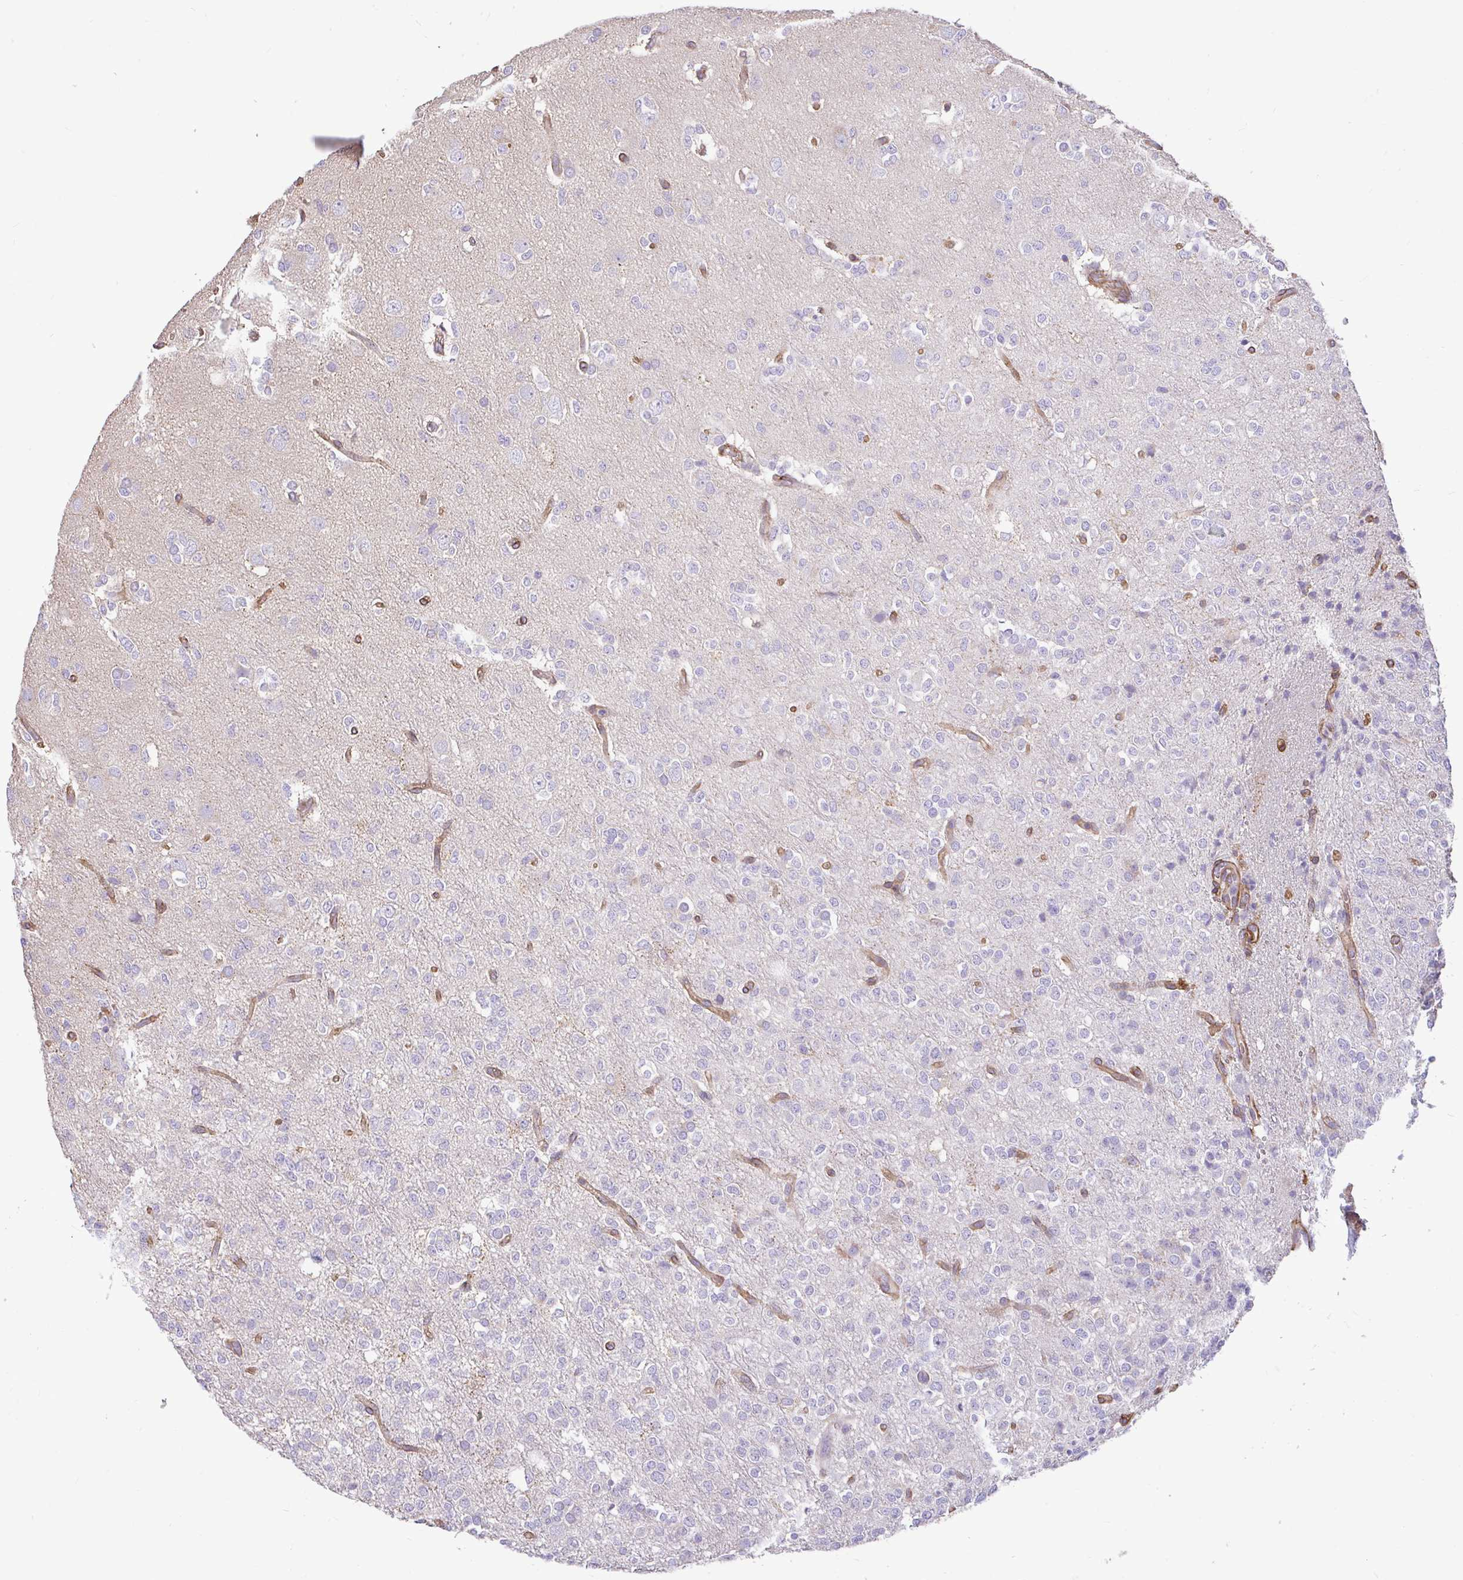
{"staining": {"intensity": "negative", "quantity": "none", "location": "none"}, "tissue": "glioma", "cell_type": "Tumor cells", "image_type": "cancer", "snomed": [{"axis": "morphology", "description": "Glioma, malignant, Low grade"}, {"axis": "topography", "description": "Brain"}], "caption": "A photomicrograph of glioma stained for a protein shows no brown staining in tumor cells. (Stains: DAB immunohistochemistry (IHC) with hematoxylin counter stain, Microscopy: brightfield microscopy at high magnification).", "gene": "PTPRK", "patient": {"sex": "female", "age": 33}}